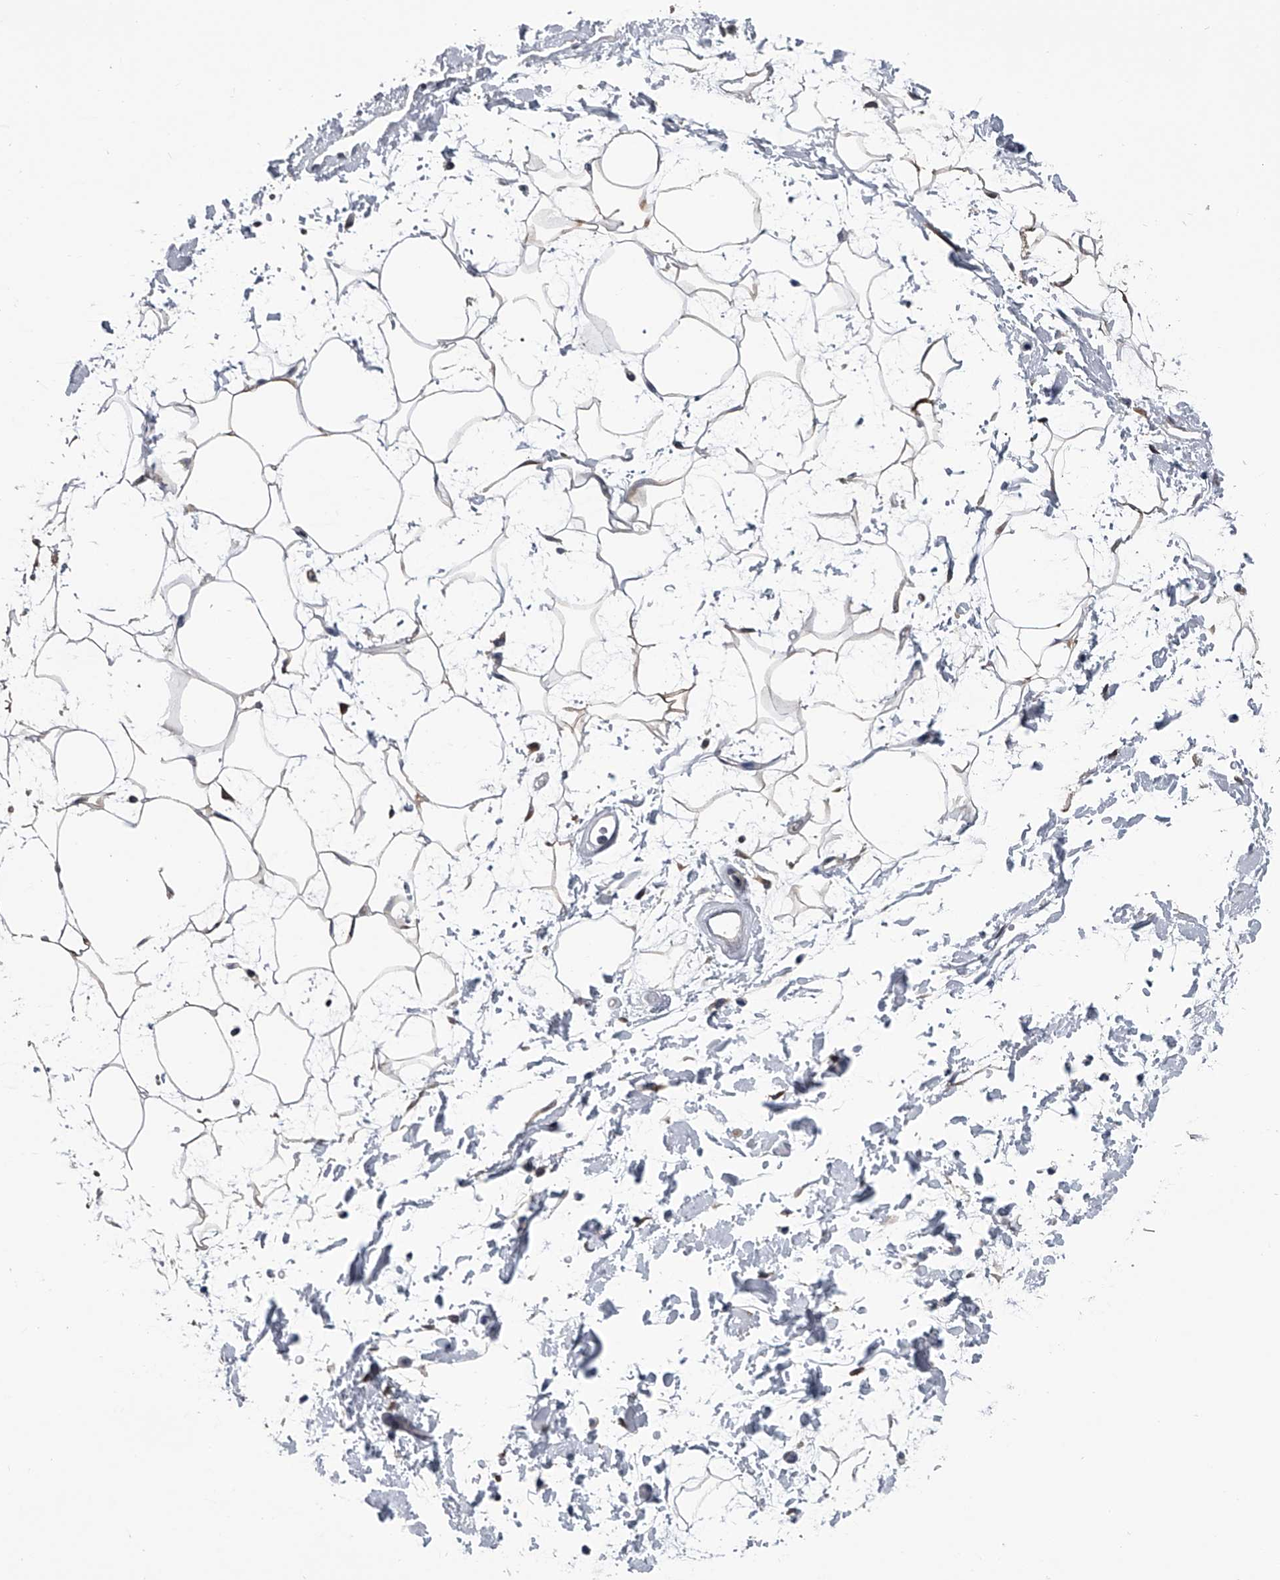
{"staining": {"intensity": "negative", "quantity": "none", "location": "none"}, "tissue": "adipose tissue", "cell_type": "Adipocytes", "image_type": "normal", "snomed": [{"axis": "morphology", "description": "Normal tissue, NOS"}, {"axis": "topography", "description": "Soft tissue"}], "caption": "This is an IHC histopathology image of unremarkable adipose tissue. There is no expression in adipocytes.", "gene": "PPP2R5D", "patient": {"sex": "male", "age": 72}}